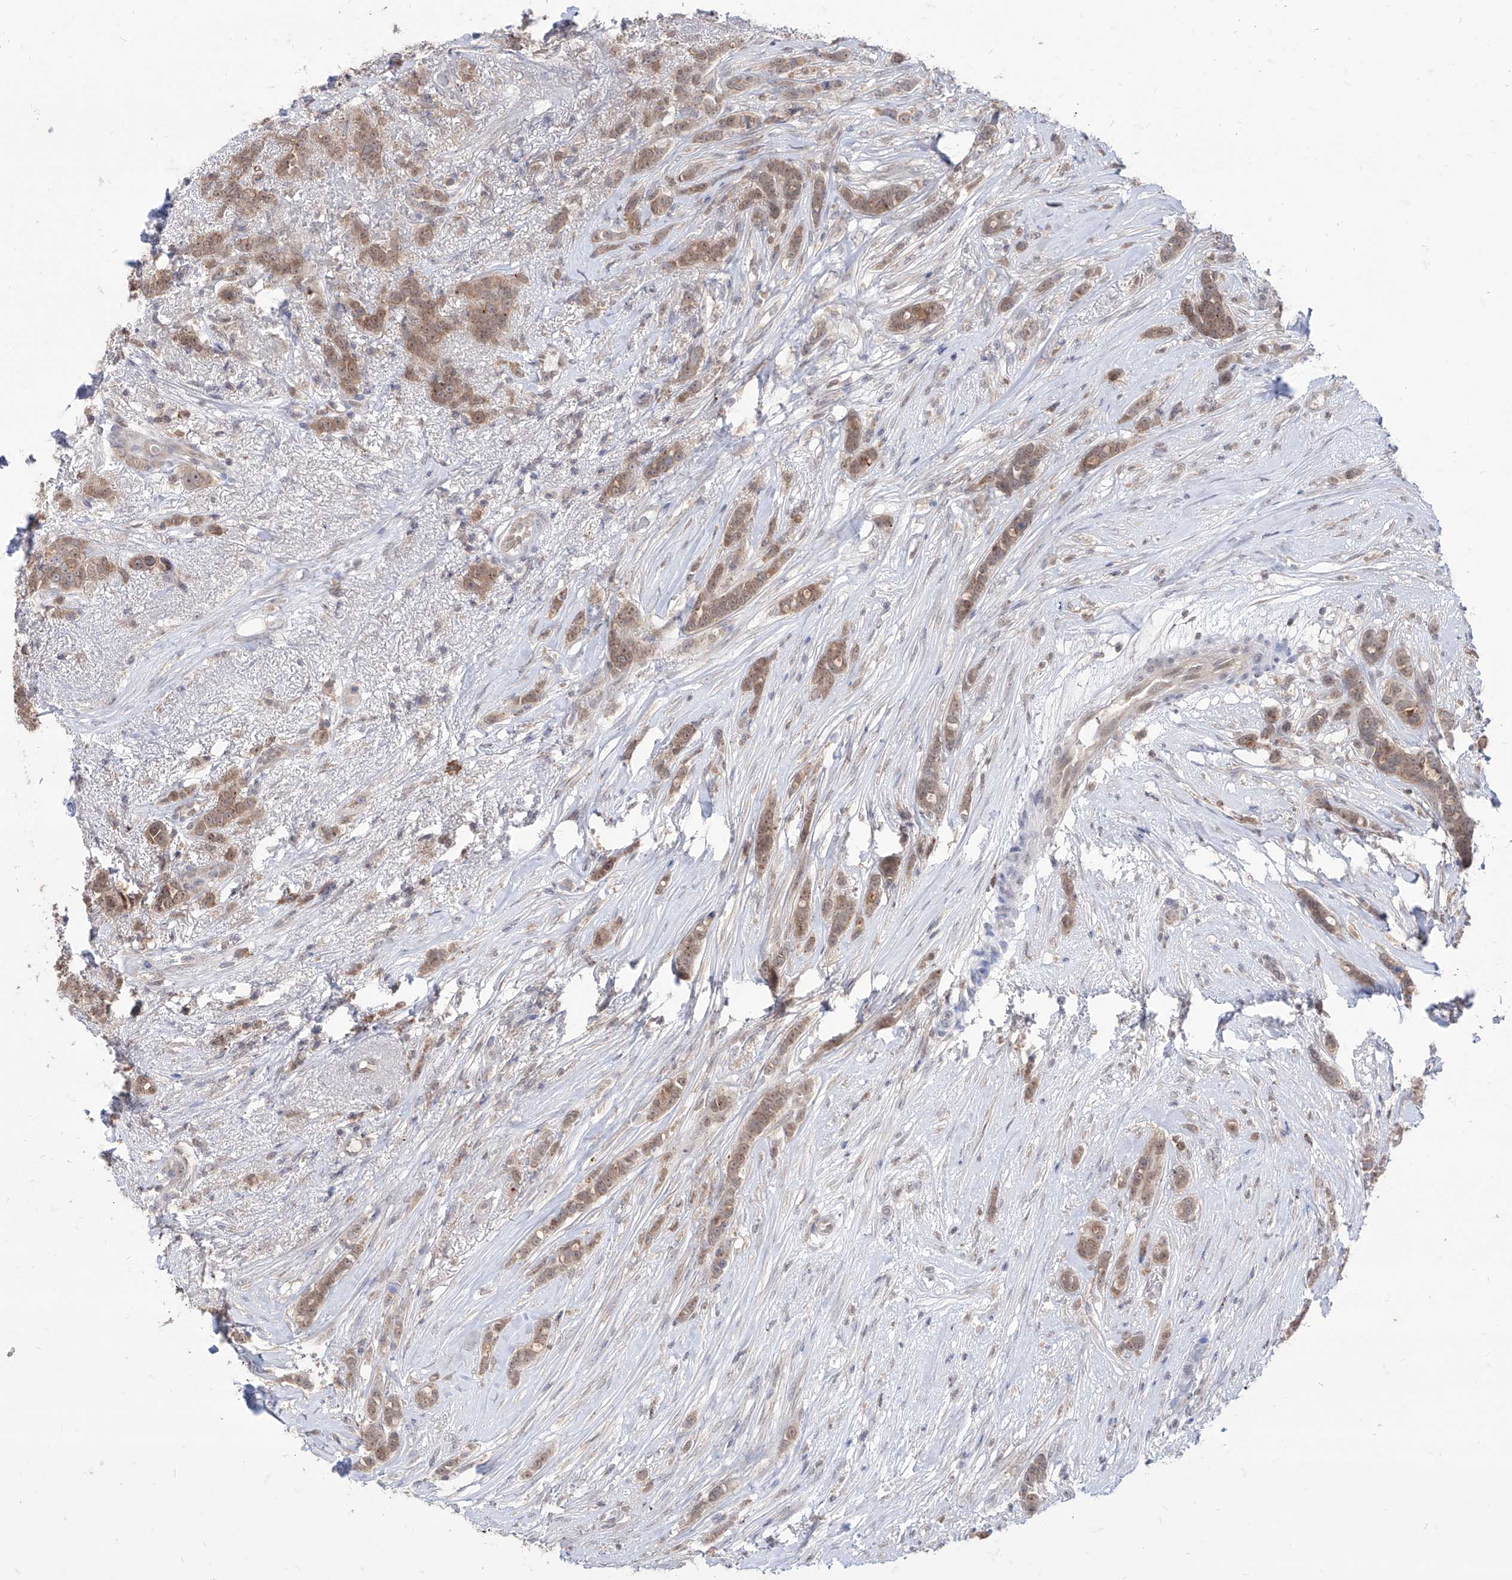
{"staining": {"intensity": "moderate", "quantity": ">75%", "location": "cytoplasmic/membranous,nuclear"}, "tissue": "breast cancer", "cell_type": "Tumor cells", "image_type": "cancer", "snomed": [{"axis": "morphology", "description": "Lobular carcinoma"}, {"axis": "topography", "description": "Breast"}], "caption": "Breast lobular carcinoma stained with IHC reveals moderate cytoplasmic/membranous and nuclear staining in about >75% of tumor cells.", "gene": "BROX", "patient": {"sex": "female", "age": 51}}